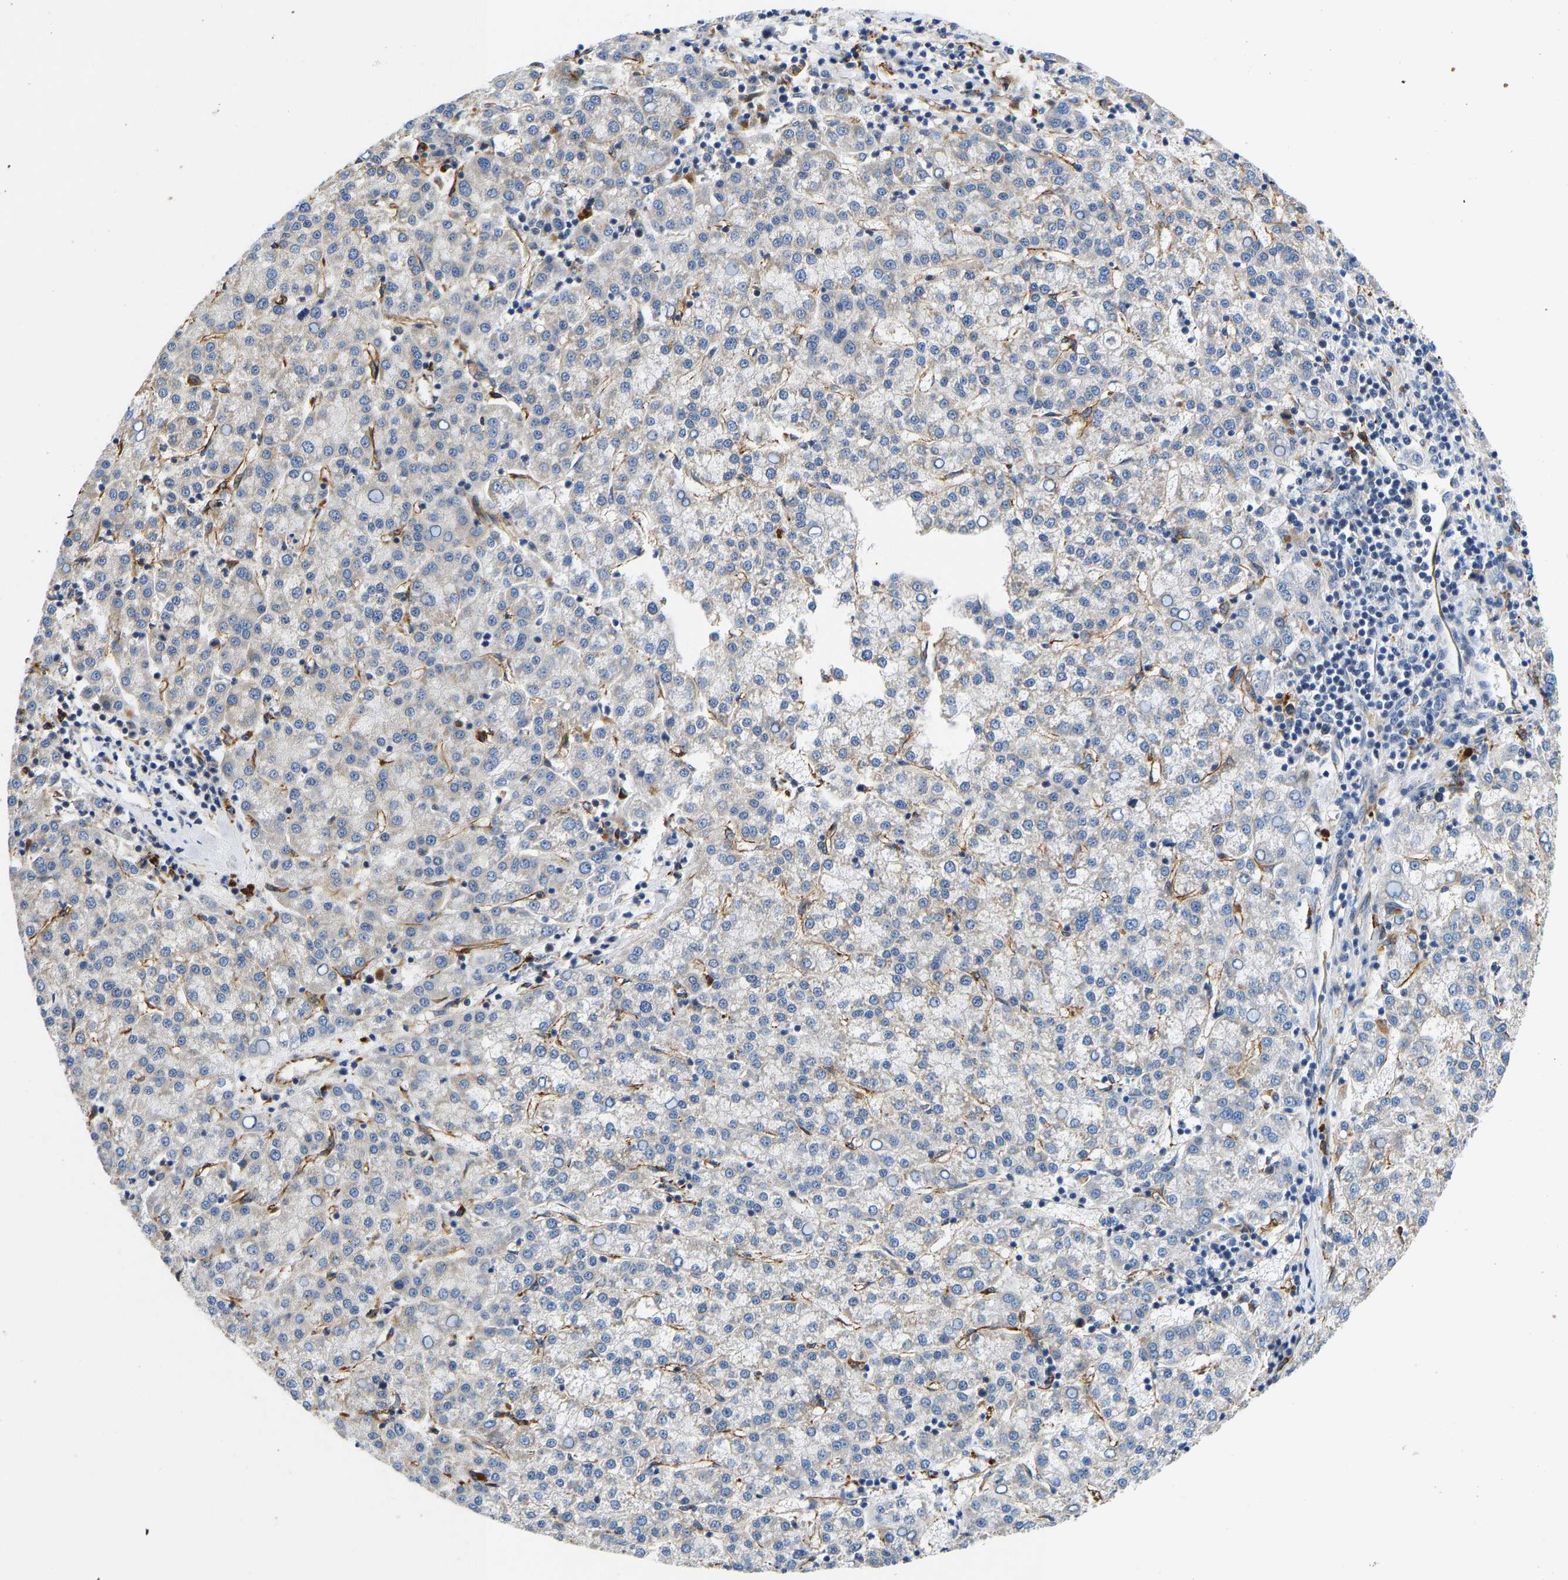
{"staining": {"intensity": "negative", "quantity": "none", "location": "none"}, "tissue": "liver cancer", "cell_type": "Tumor cells", "image_type": "cancer", "snomed": [{"axis": "morphology", "description": "Carcinoma, Hepatocellular, NOS"}, {"axis": "topography", "description": "Liver"}], "caption": "The histopathology image exhibits no staining of tumor cells in liver hepatocellular carcinoma. Brightfield microscopy of IHC stained with DAB (brown) and hematoxylin (blue), captured at high magnification.", "gene": "RESF1", "patient": {"sex": "female", "age": 58}}